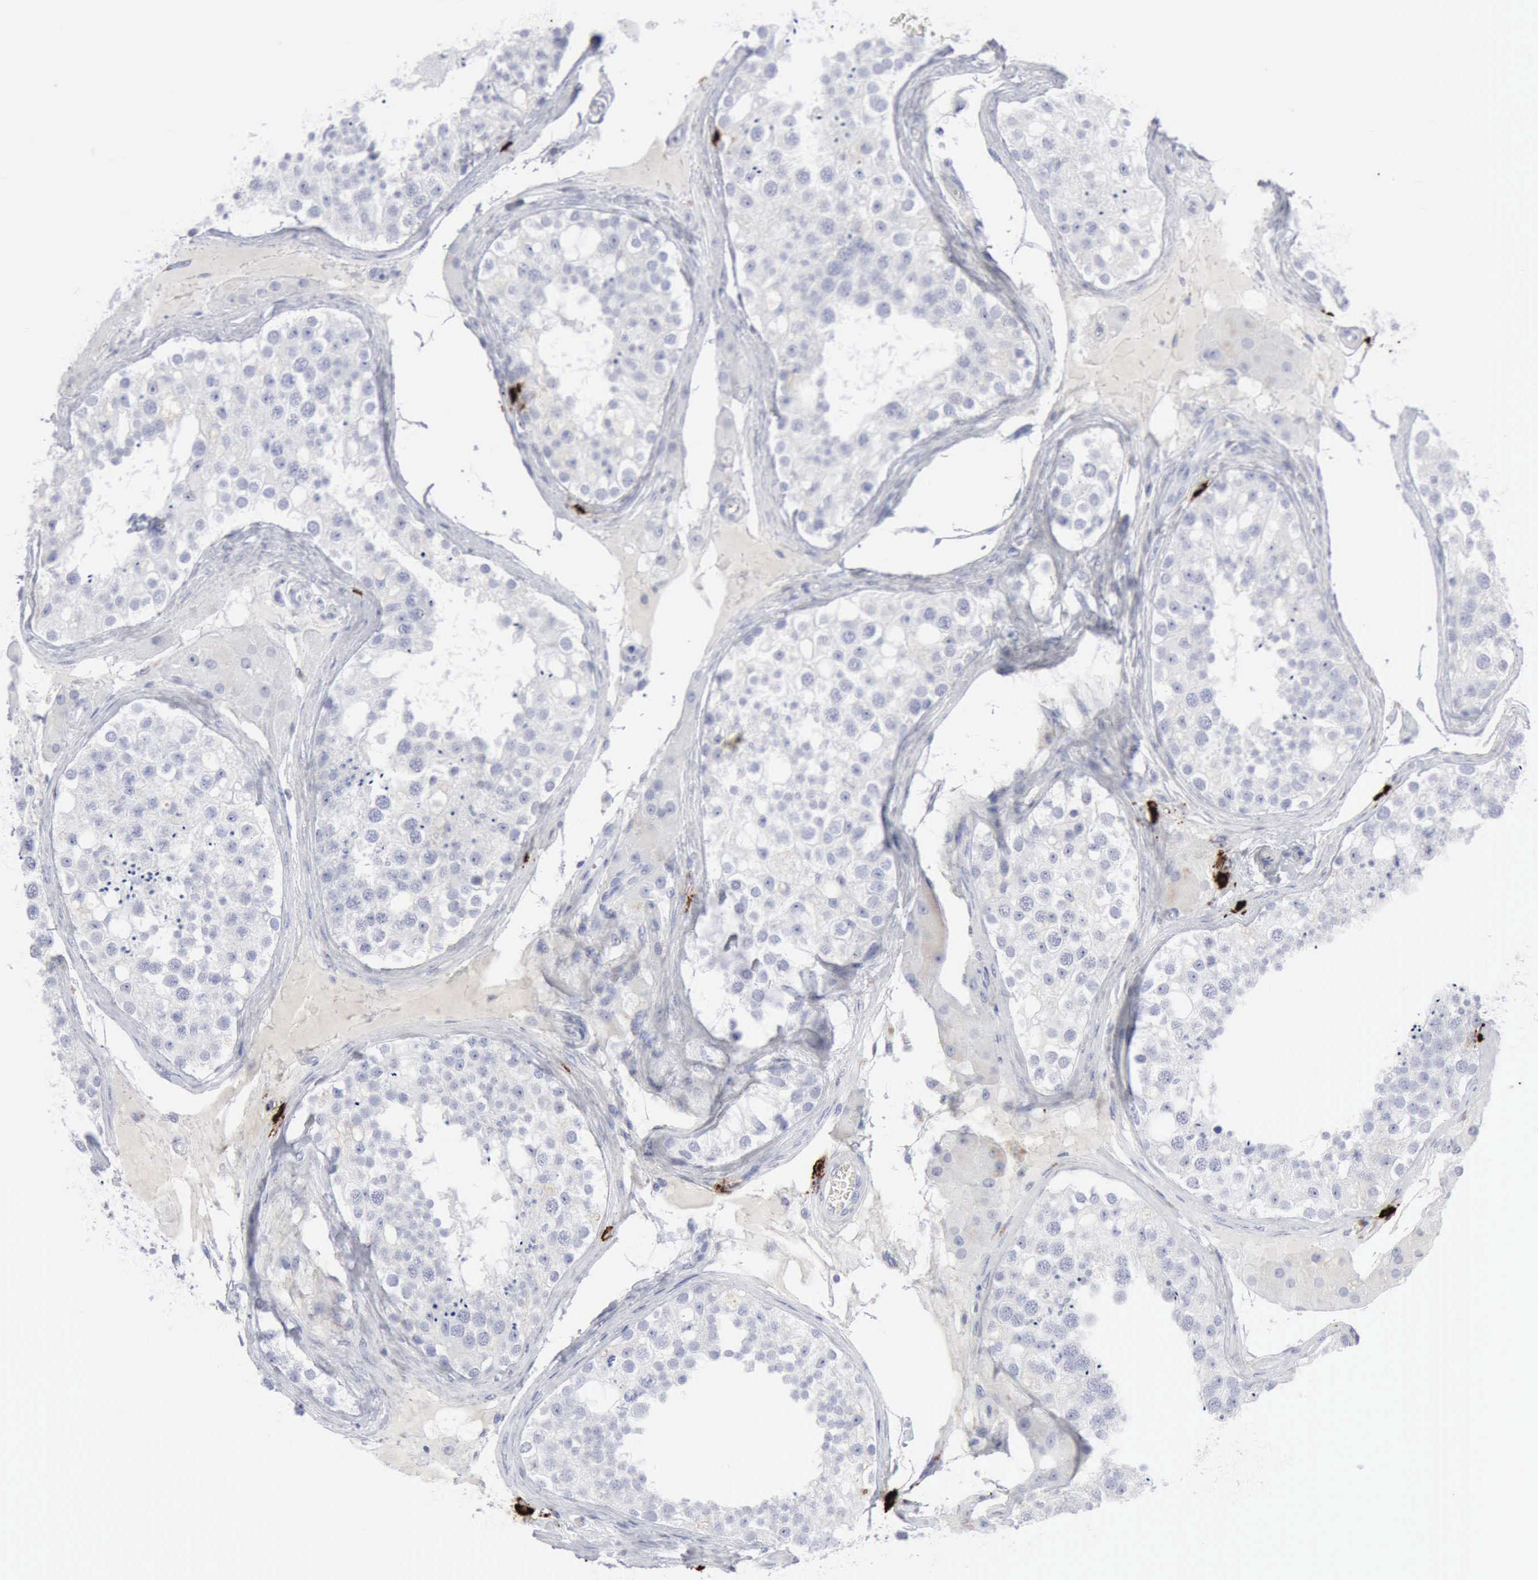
{"staining": {"intensity": "negative", "quantity": "none", "location": "none"}, "tissue": "testis", "cell_type": "Cells in seminiferous ducts", "image_type": "normal", "snomed": [{"axis": "morphology", "description": "Normal tissue, NOS"}, {"axis": "topography", "description": "Testis"}], "caption": "This is an immunohistochemistry (IHC) photomicrograph of unremarkable human testis. There is no positivity in cells in seminiferous ducts.", "gene": "CMA1", "patient": {"sex": "male", "age": 68}}